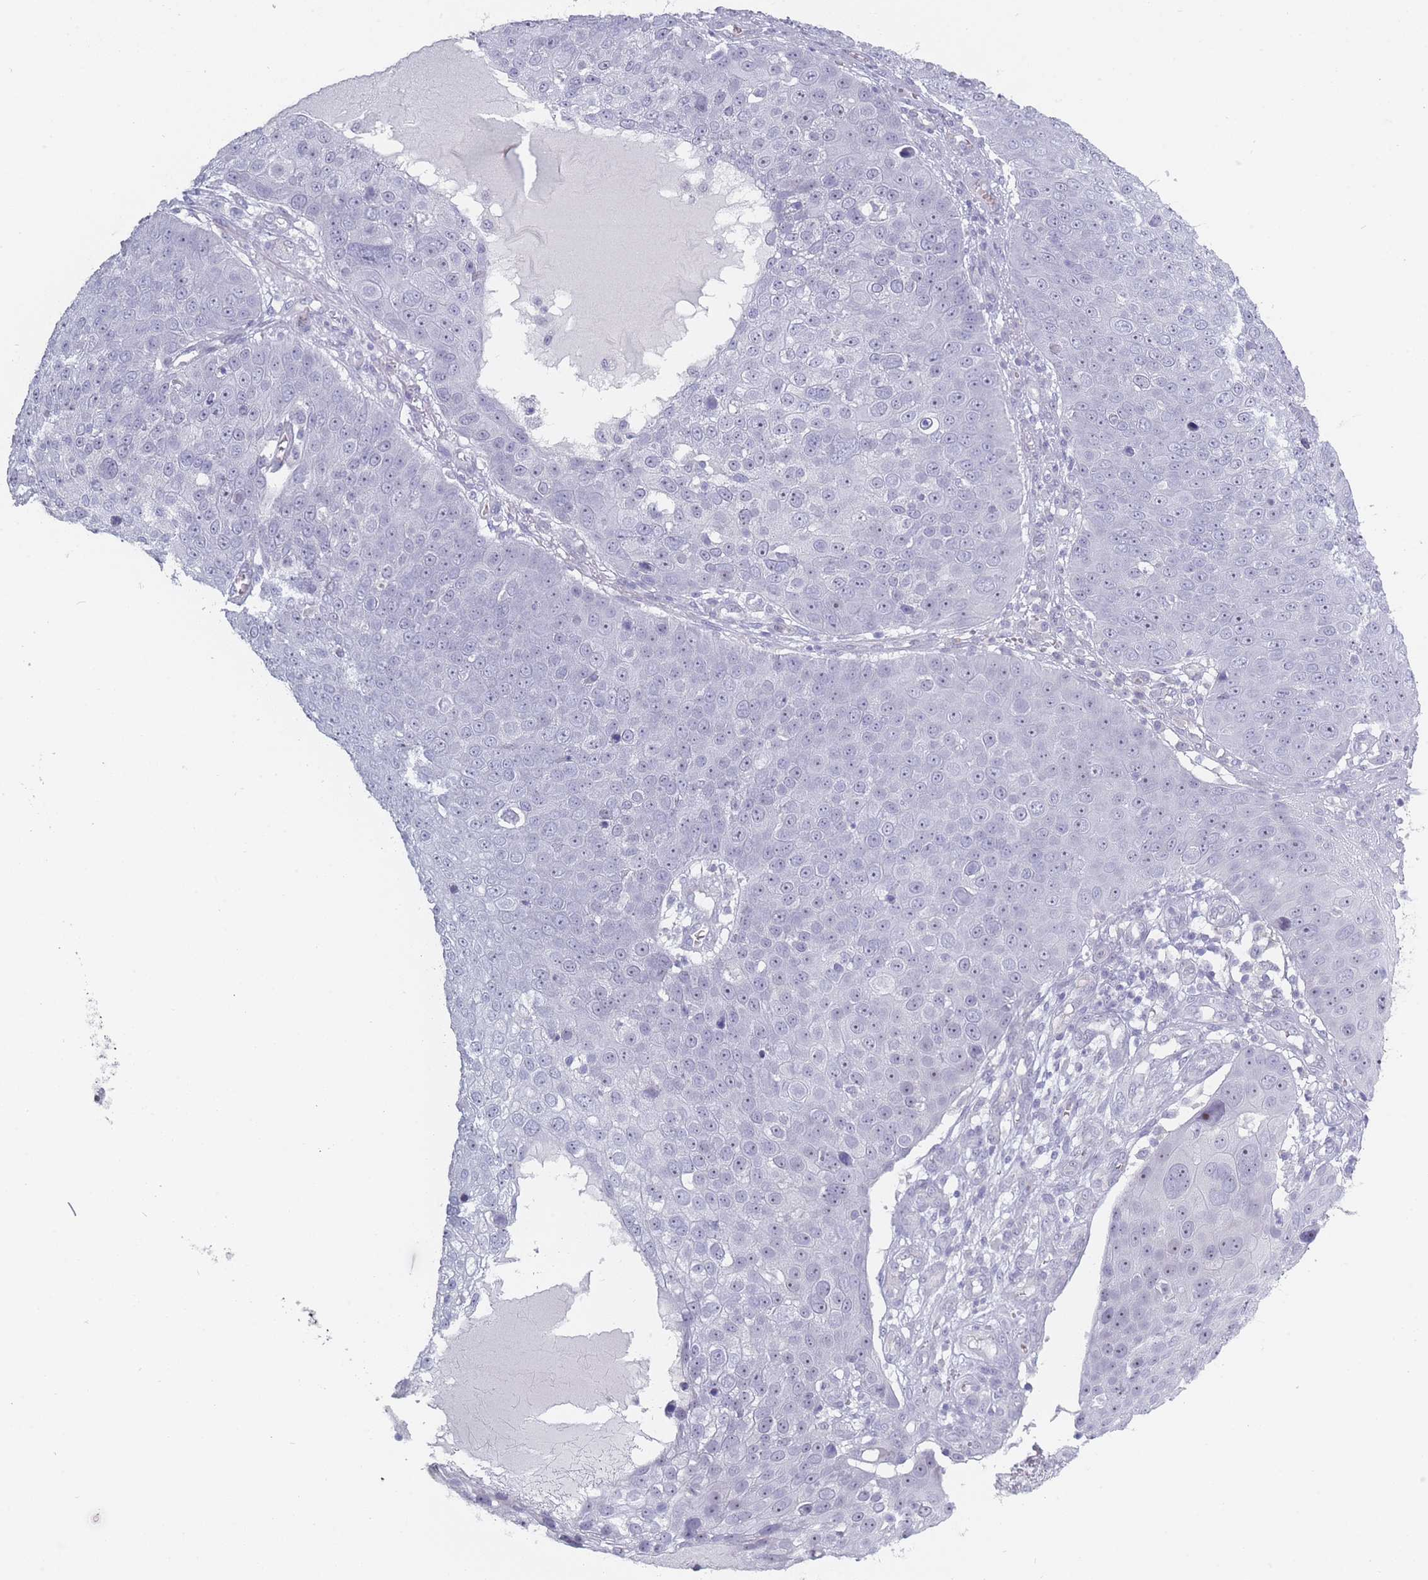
{"staining": {"intensity": "negative", "quantity": "none", "location": "none"}, "tissue": "skin cancer", "cell_type": "Tumor cells", "image_type": "cancer", "snomed": [{"axis": "morphology", "description": "Squamous cell carcinoma, NOS"}, {"axis": "topography", "description": "Skin"}], "caption": "Image shows no protein staining in tumor cells of skin squamous cell carcinoma tissue. (DAB (3,3'-diaminobenzidine) immunohistochemistry visualized using brightfield microscopy, high magnification).", "gene": "ROS1", "patient": {"sex": "male", "age": 71}}